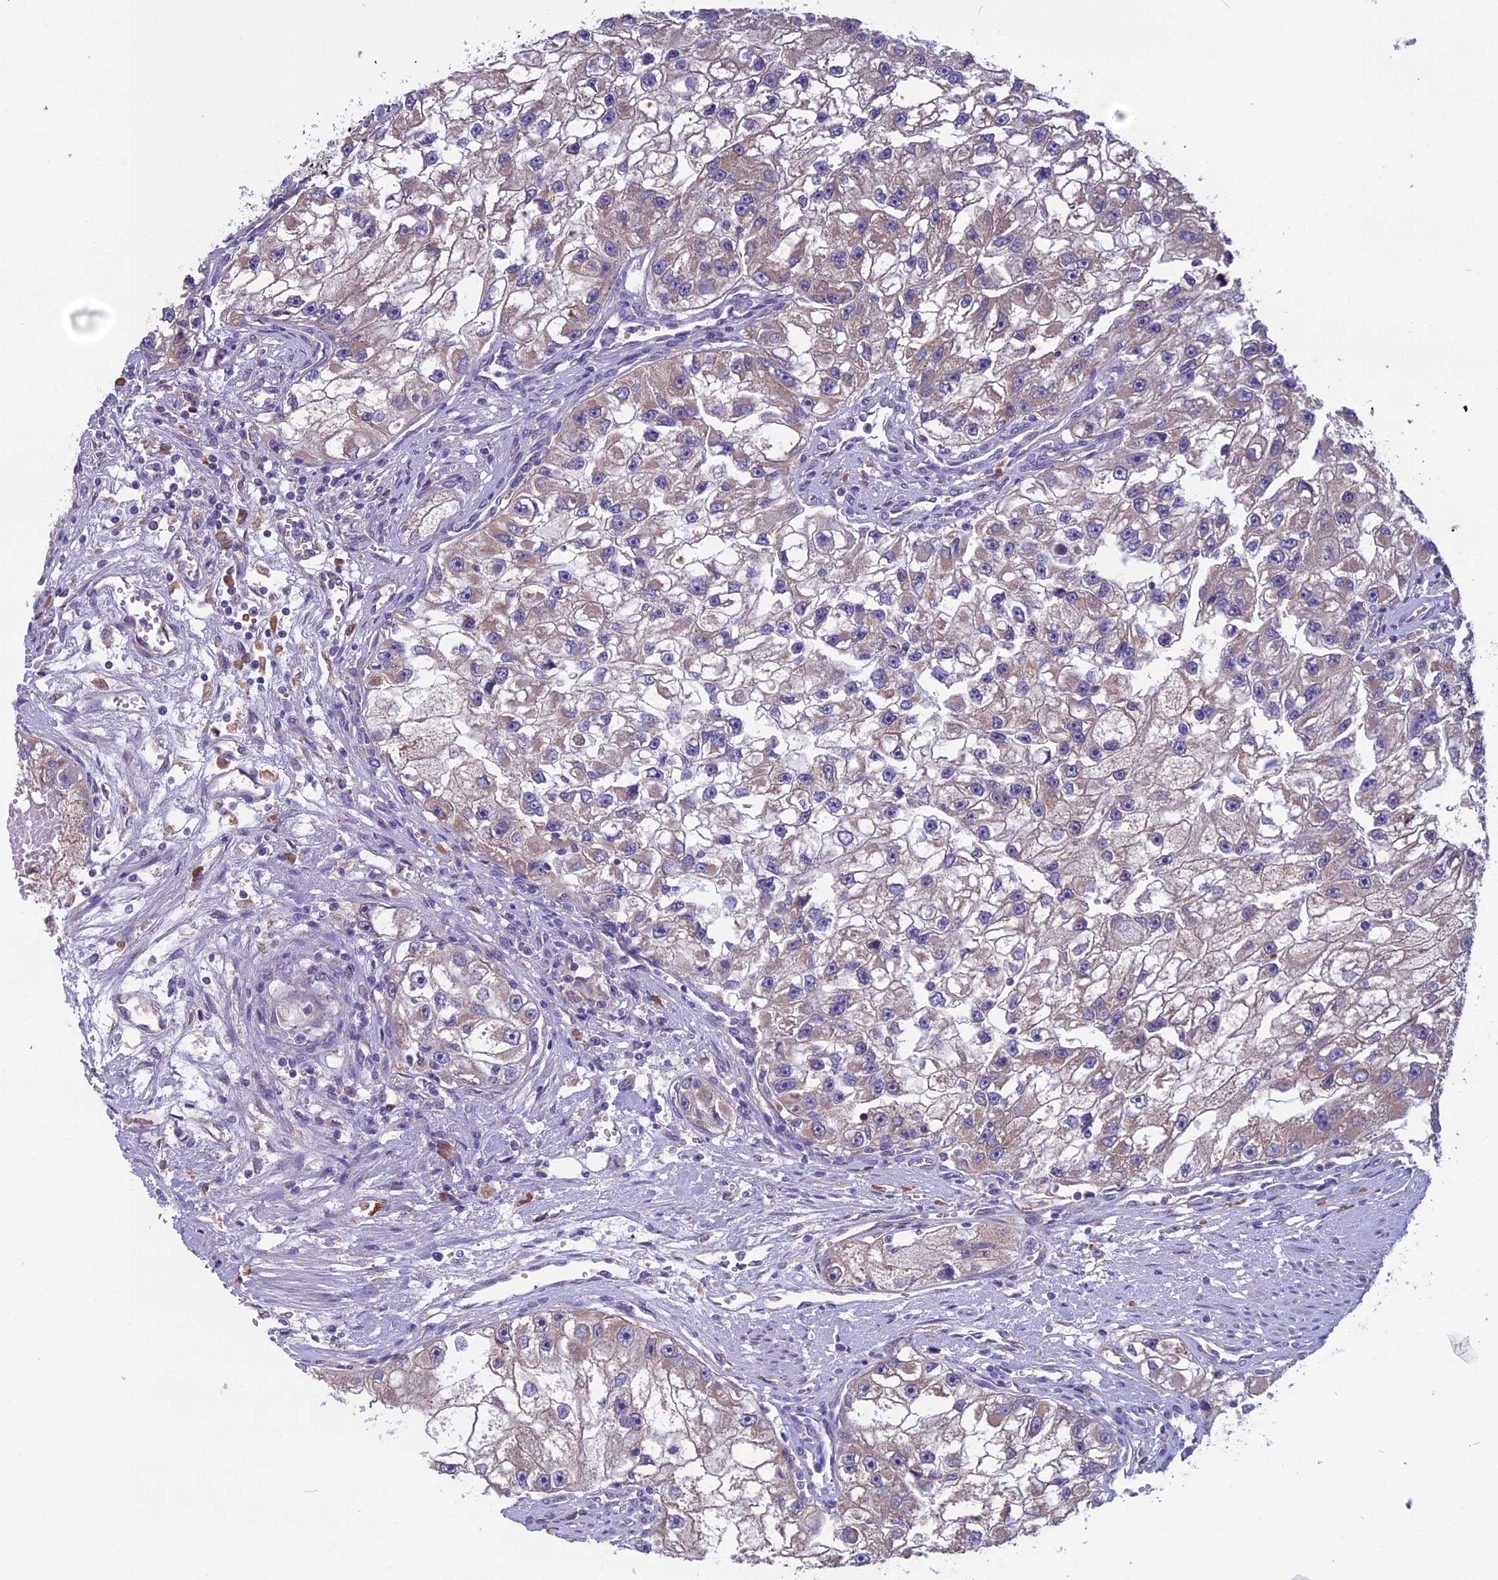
{"staining": {"intensity": "weak", "quantity": "<25%", "location": "cytoplasmic/membranous"}, "tissue": "renal cancer", "cell_type": "Tumor cells", "image_type": "cancer", "snomed": [{"axis": "morphology", "description": "Adenocarcinoma, NOS"}, {"axis": "topography", "description": "Kidney"}], "caption": "This micrograph is of renal cancer stained with immunohistochemistry (IHC) to label a protein in brown with the nuclei are counter-stained blue. There is no expression in tumor cells.", "gene": "DCTN5", "patient": {"sex": "male", "age": 63}}